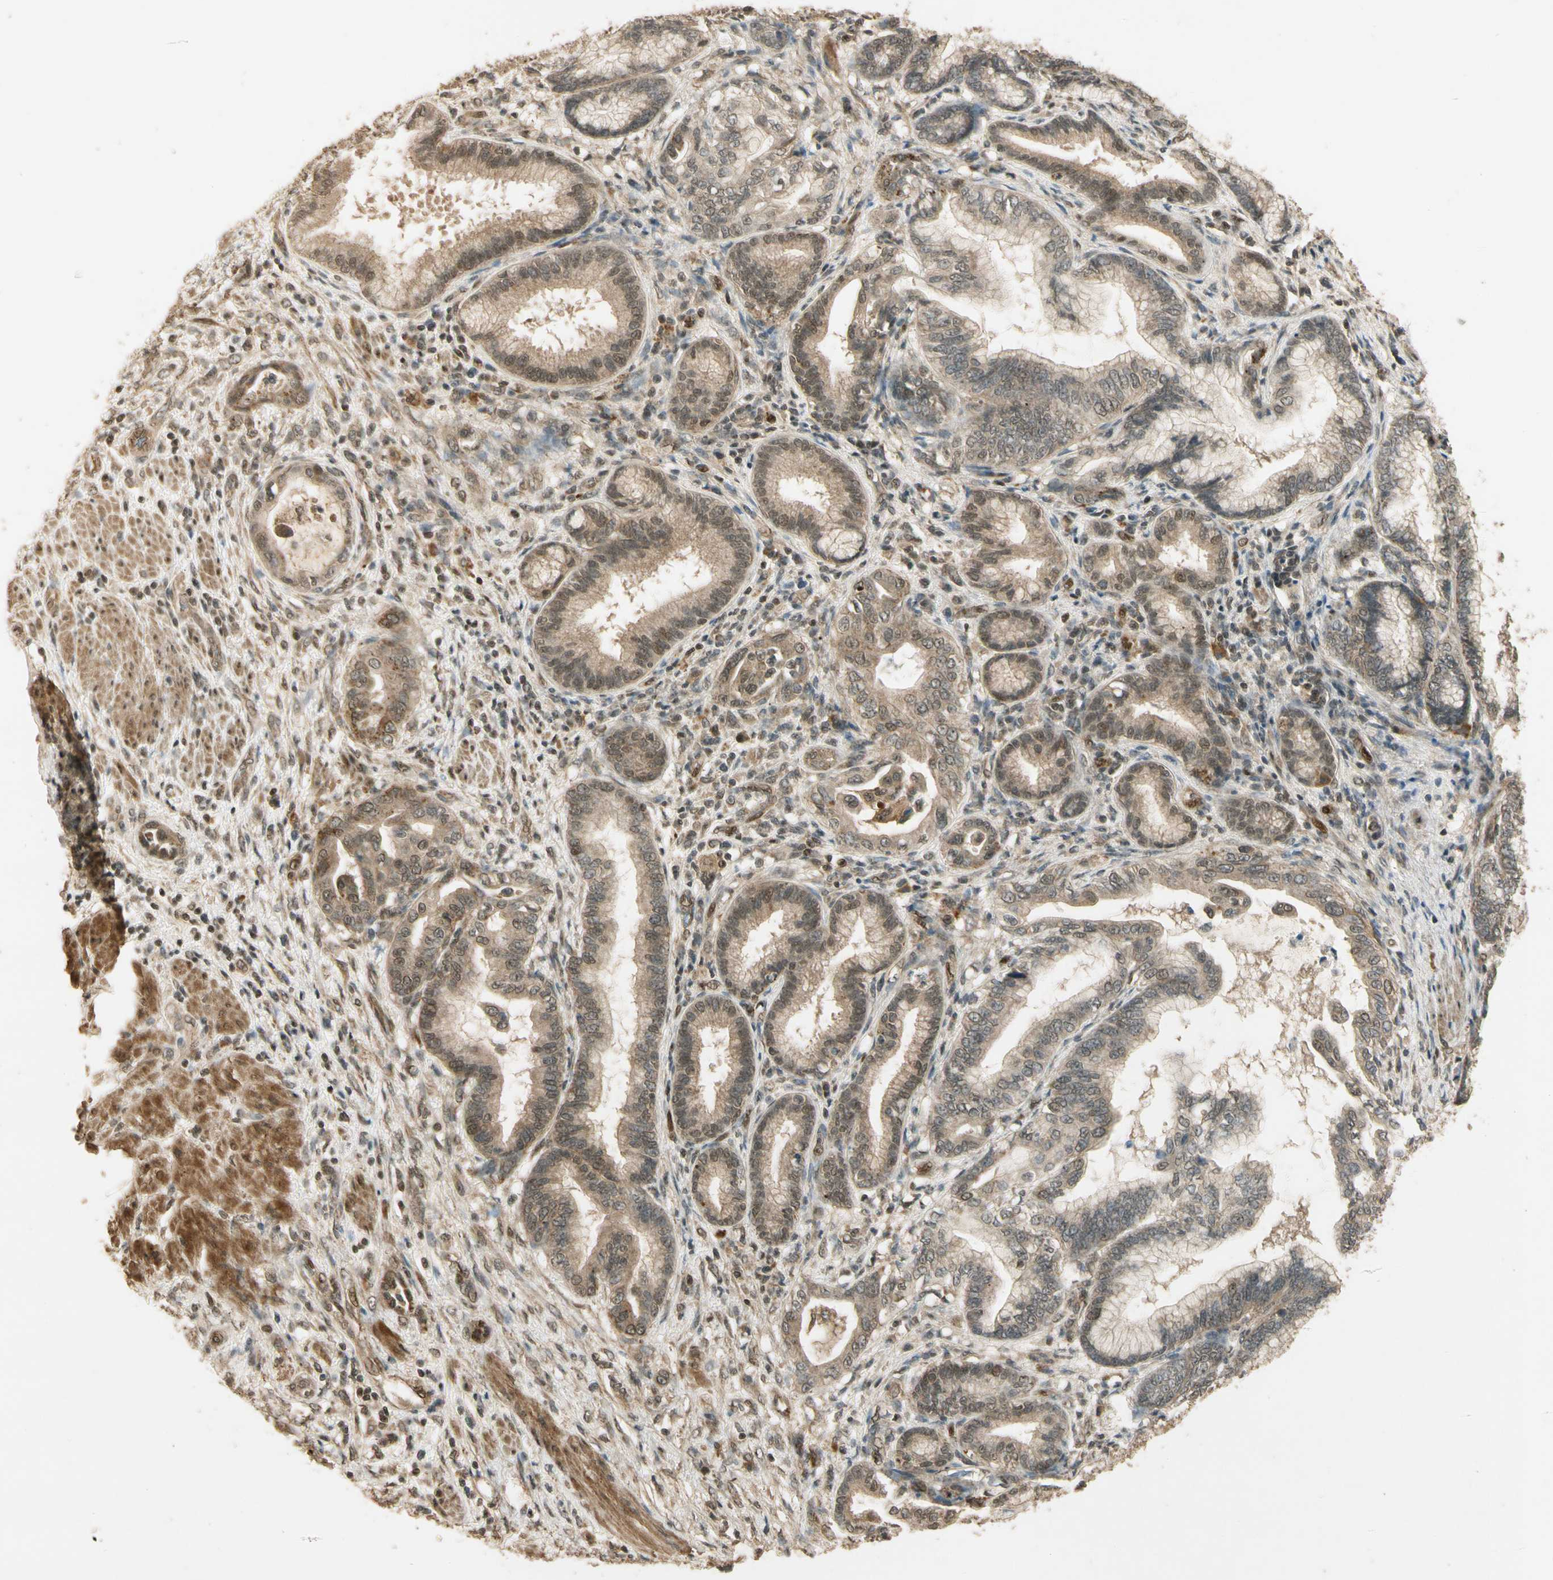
{"staining": {"intensity": "weak", "quantity": ">75%", "location": "cytoplasmic/membranous,nuclear"}, "tissue": "pancreatic cancer", "cell_type": "Tumor cells", "image_type": "cancer", "snomed": [{"axis": "morphology", "description": "Adenocarcinoma, NOS"}, {"axis": "topography", "description": "Pancreas"}], "caption": "Immunohistochemical staining of pancreatic cancer shows low levels of weak cytoplasmic/membranous and nuclear protein expression in approximately >75% of tumor cells.", "gene": "GMEB2", "patient": {"sex": "female", "age": 64}}